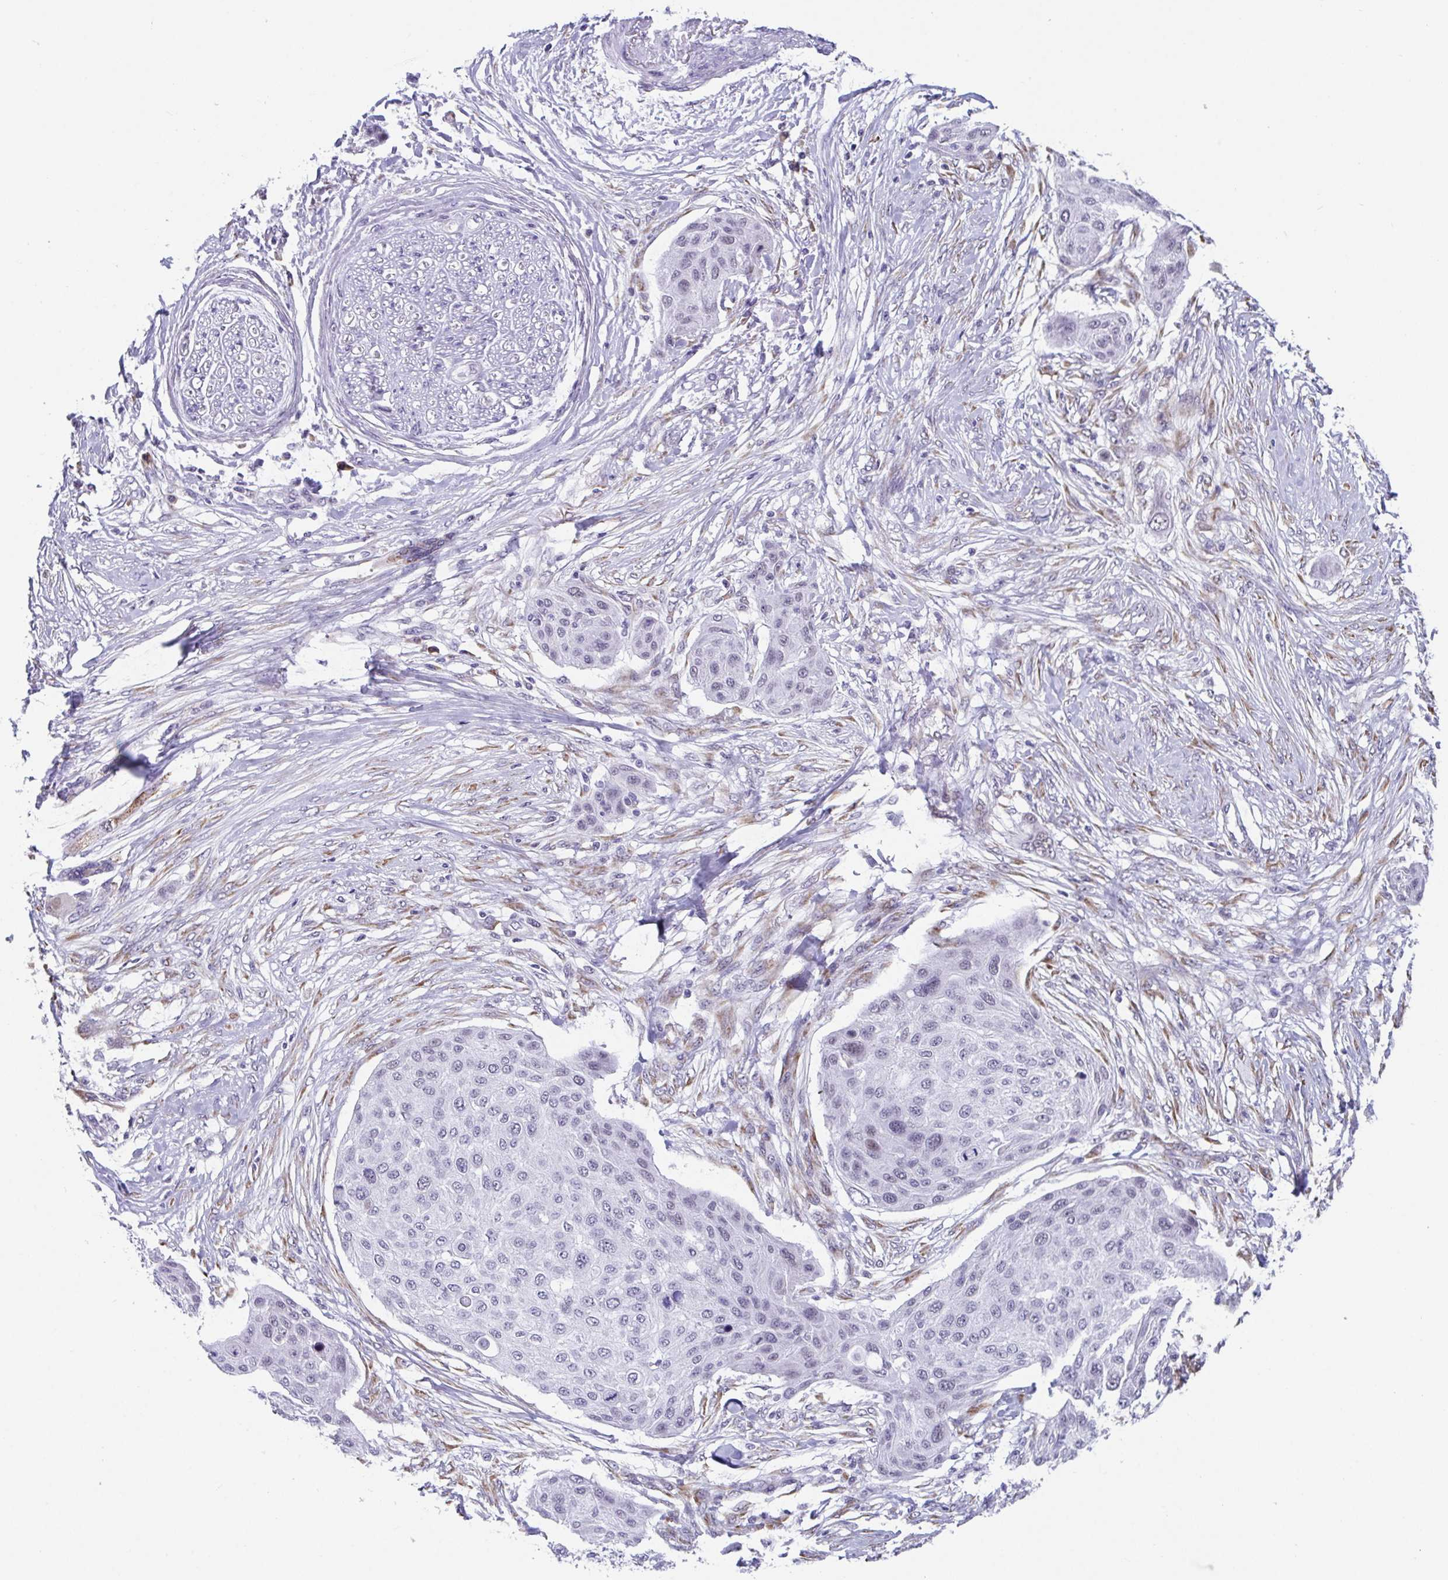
{"staining": {"intensity": "weak", "quantity": "25%-75%", "location": "nuclear"}, "tissue": "skin cancer", "cell_type": "Tumor cells", "image_type": "cancer", "snomed": [{"axis": "morphology", "description": "Squamous cell carcinoma, NOS"}, {"axis": "topography", "description": "Skin"}], "caption": "Skin squamous cell carcinoma stained with a brown dye shows weak nuclear positive staining in approximately 25%-75% of tumor cells.", "gene": "WDR72", "patient": {"sex": "female", "age": 87}}